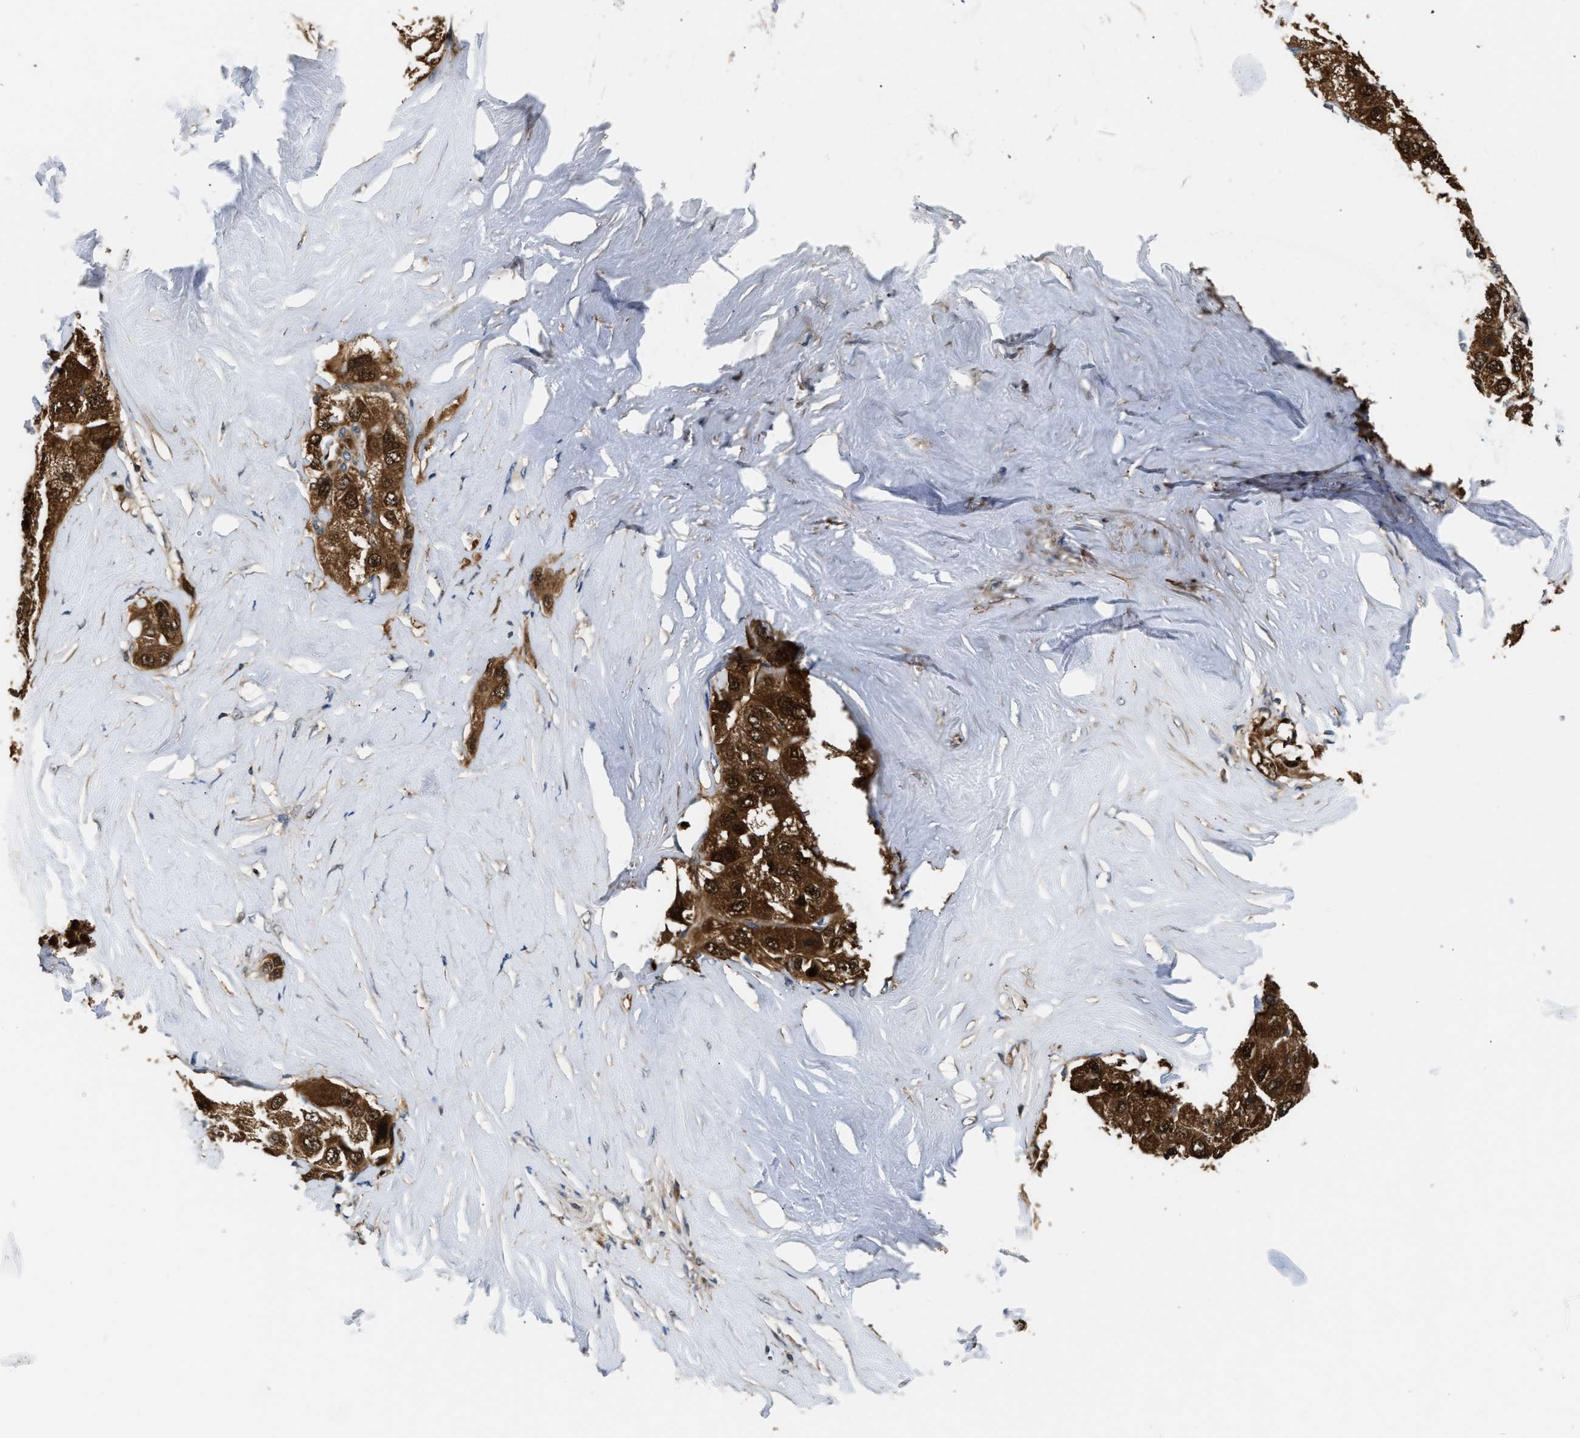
{"staining": {"intensity": "strong", "quantity": ">75%", "location": "cytoplasmic/membranous,nuclear"}, "tissue": "liver cancer", "cell_type": "Tumor cells", "image_type": "cancer", "snomed": [{"axis": "morphology", "description": "Carcinoma, Hepatocellular, NOS"}, {"axis": "topography", "description": "Liver"}], "caption": "Protein expression by IHC demonstrates strong cytoplasmic/membranous and nuclear staining in approximately >75% of tumor cells in liver hepatocellular carcinoma.", "gene": "PPA1", "patient": {"sex": "male", "age": 80}}